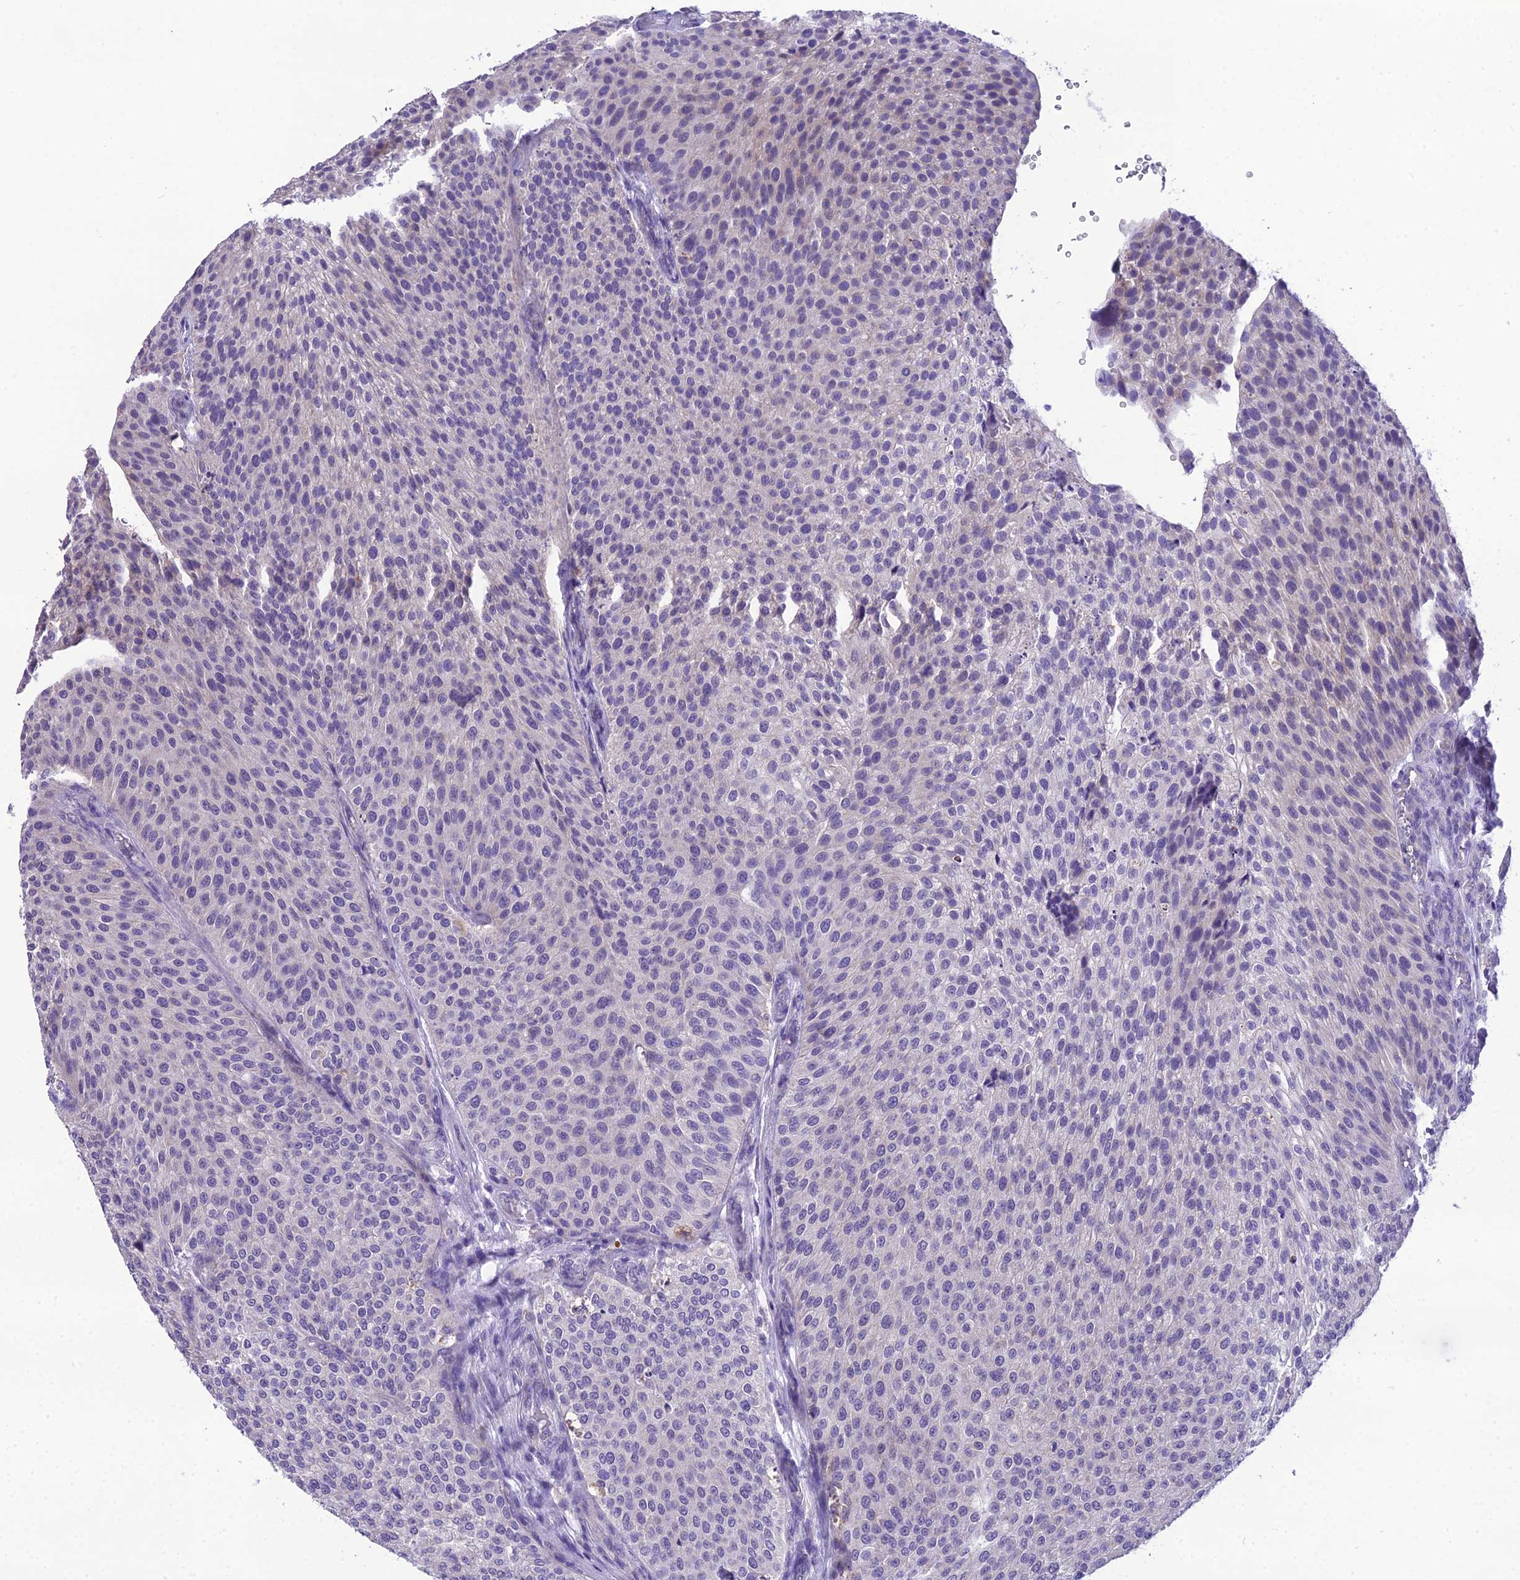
{"staining": {"intensity": "weak", "quantity": "<25%", "location": "cytoplasmic/membranous"}, "tissue": "urothelial cancer", "cell_type": "Tumor cells", "image_type": "cancer", "snomed": [{"axis": "morphology", "description": "Urothelial carcinoma, Low grade"}, {"axis": "topography", "description": "Smooth muscle"}, {"axis": "topography", "description": "Urinary bladder"}], "caption": "IHC of low-grade urothelial carcinoma reveals no expression in tumor cells.", "gene": "MIIP", "patient": {"sex": "male", "age": 60}}